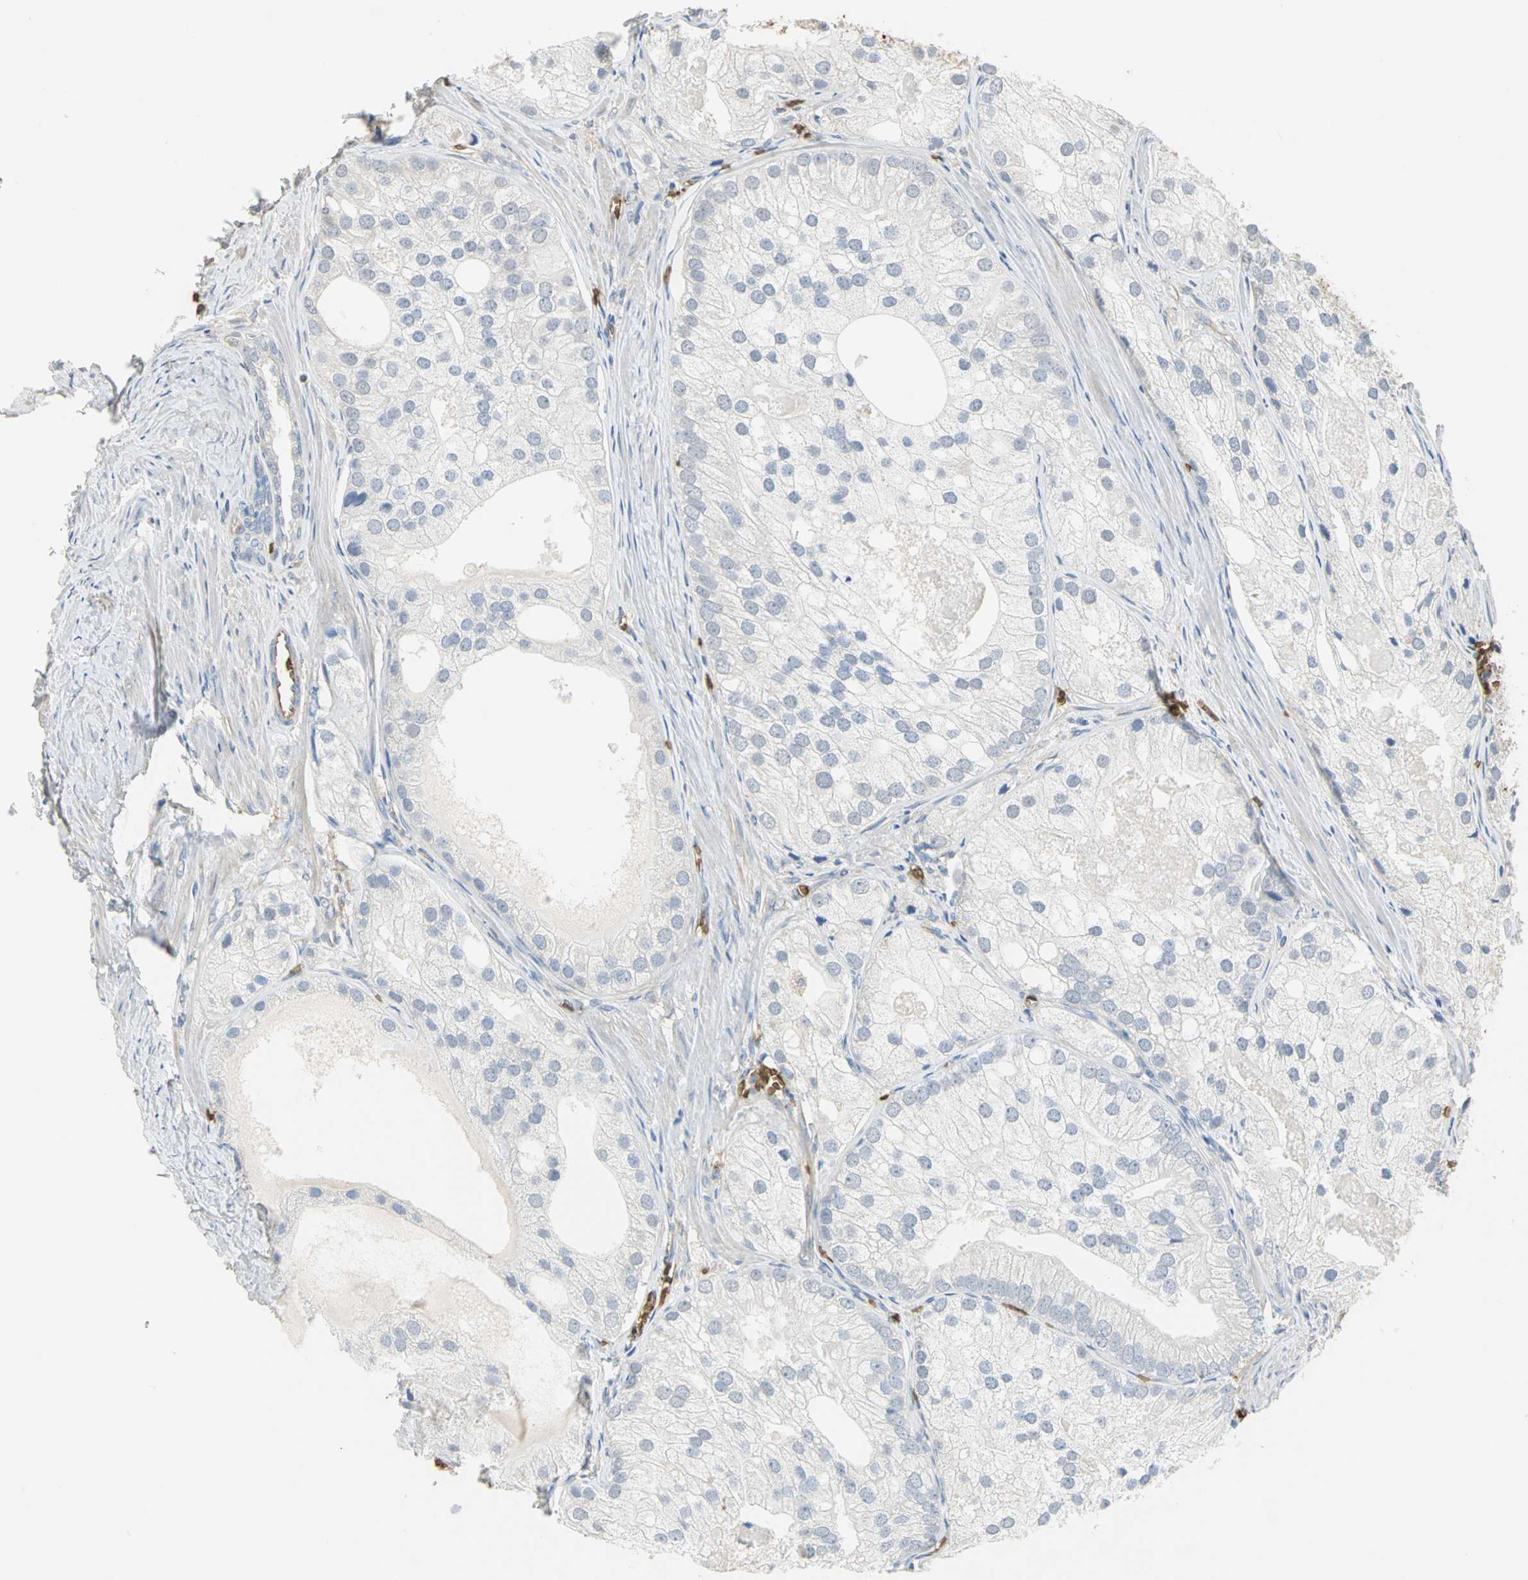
{"staining": {"intensity": "negative", "quantity": "none", "location": "none"}, "tissue": "prostate cancer", "cell_type": "Tumor cells", "image_type": "cancer", "snomed": [{"axis": "morphology", "description": "Adenocarcinoma, Low grade"}, {"axis": "topography", "description": "Prostate"}], "caption": "IHC of human low-grade adenocarcinoma (prostate) shows no positivity in tumor cells.", "gene": "TREM1", "patient": {"sex": "male", "age": 69}}